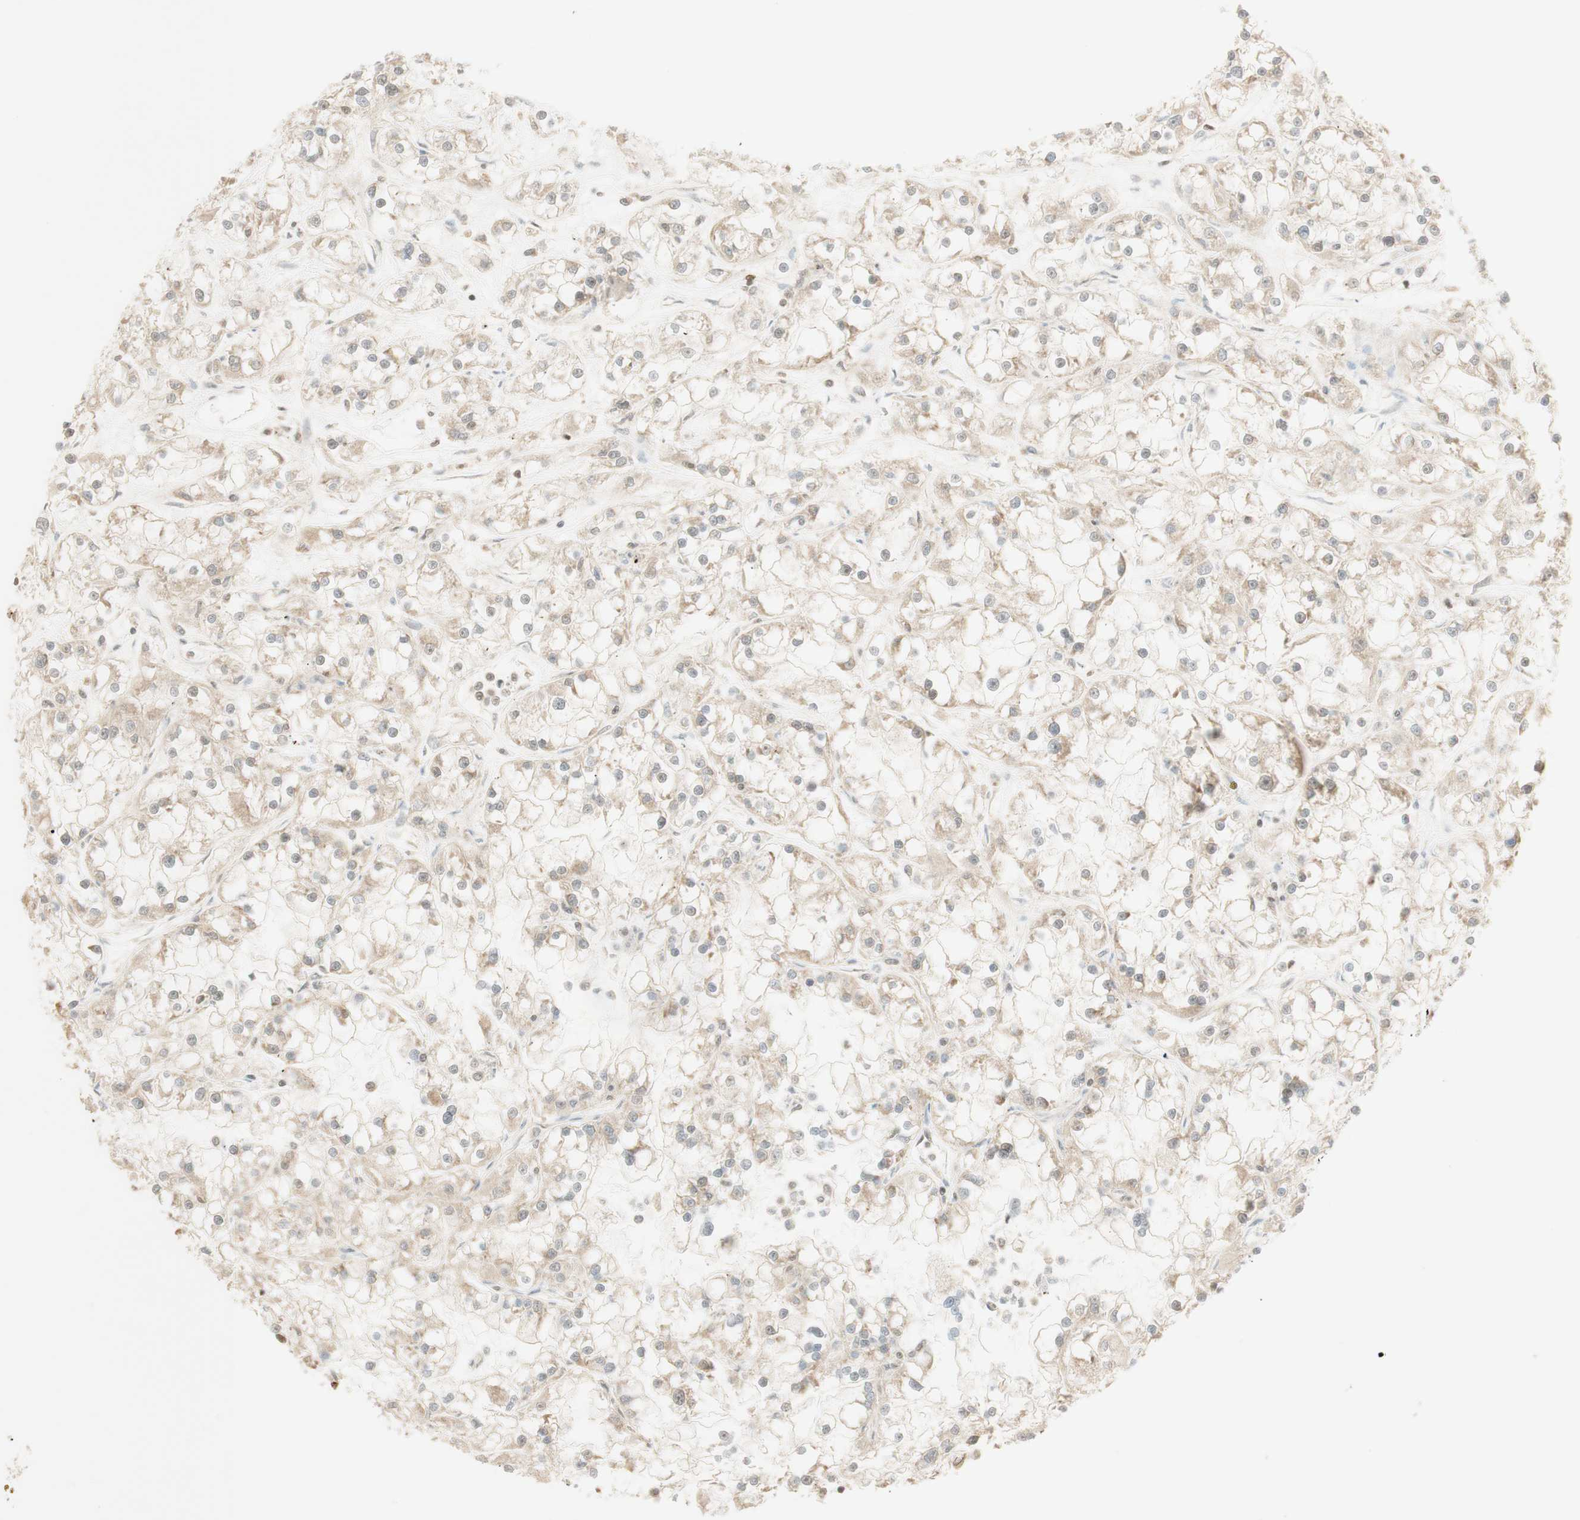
{"staining": {"intensity": "weak", "quantity": "25%-75%", "location": "cytoplasmic/membranous"}, "tissue": "renal cancer", "cell_type": "Tumor cells", "image_type": "cancer", "snomed": [{"axis": "morphology", "description": "Adenocarcinoma, NOS"}, {"axis": "topography", "description": "Kidney"}], "caption": "DAB (3,3'-diaminobenzidine) immunohistochemical staining of renal cancer (adenocarcinoma) reveals weak cytoplasmic/membranous protein expression in approximately 25%-75% of tumor cells.", "gene": "SPINT2", "patient": {"sex": "female", "age": 52}}